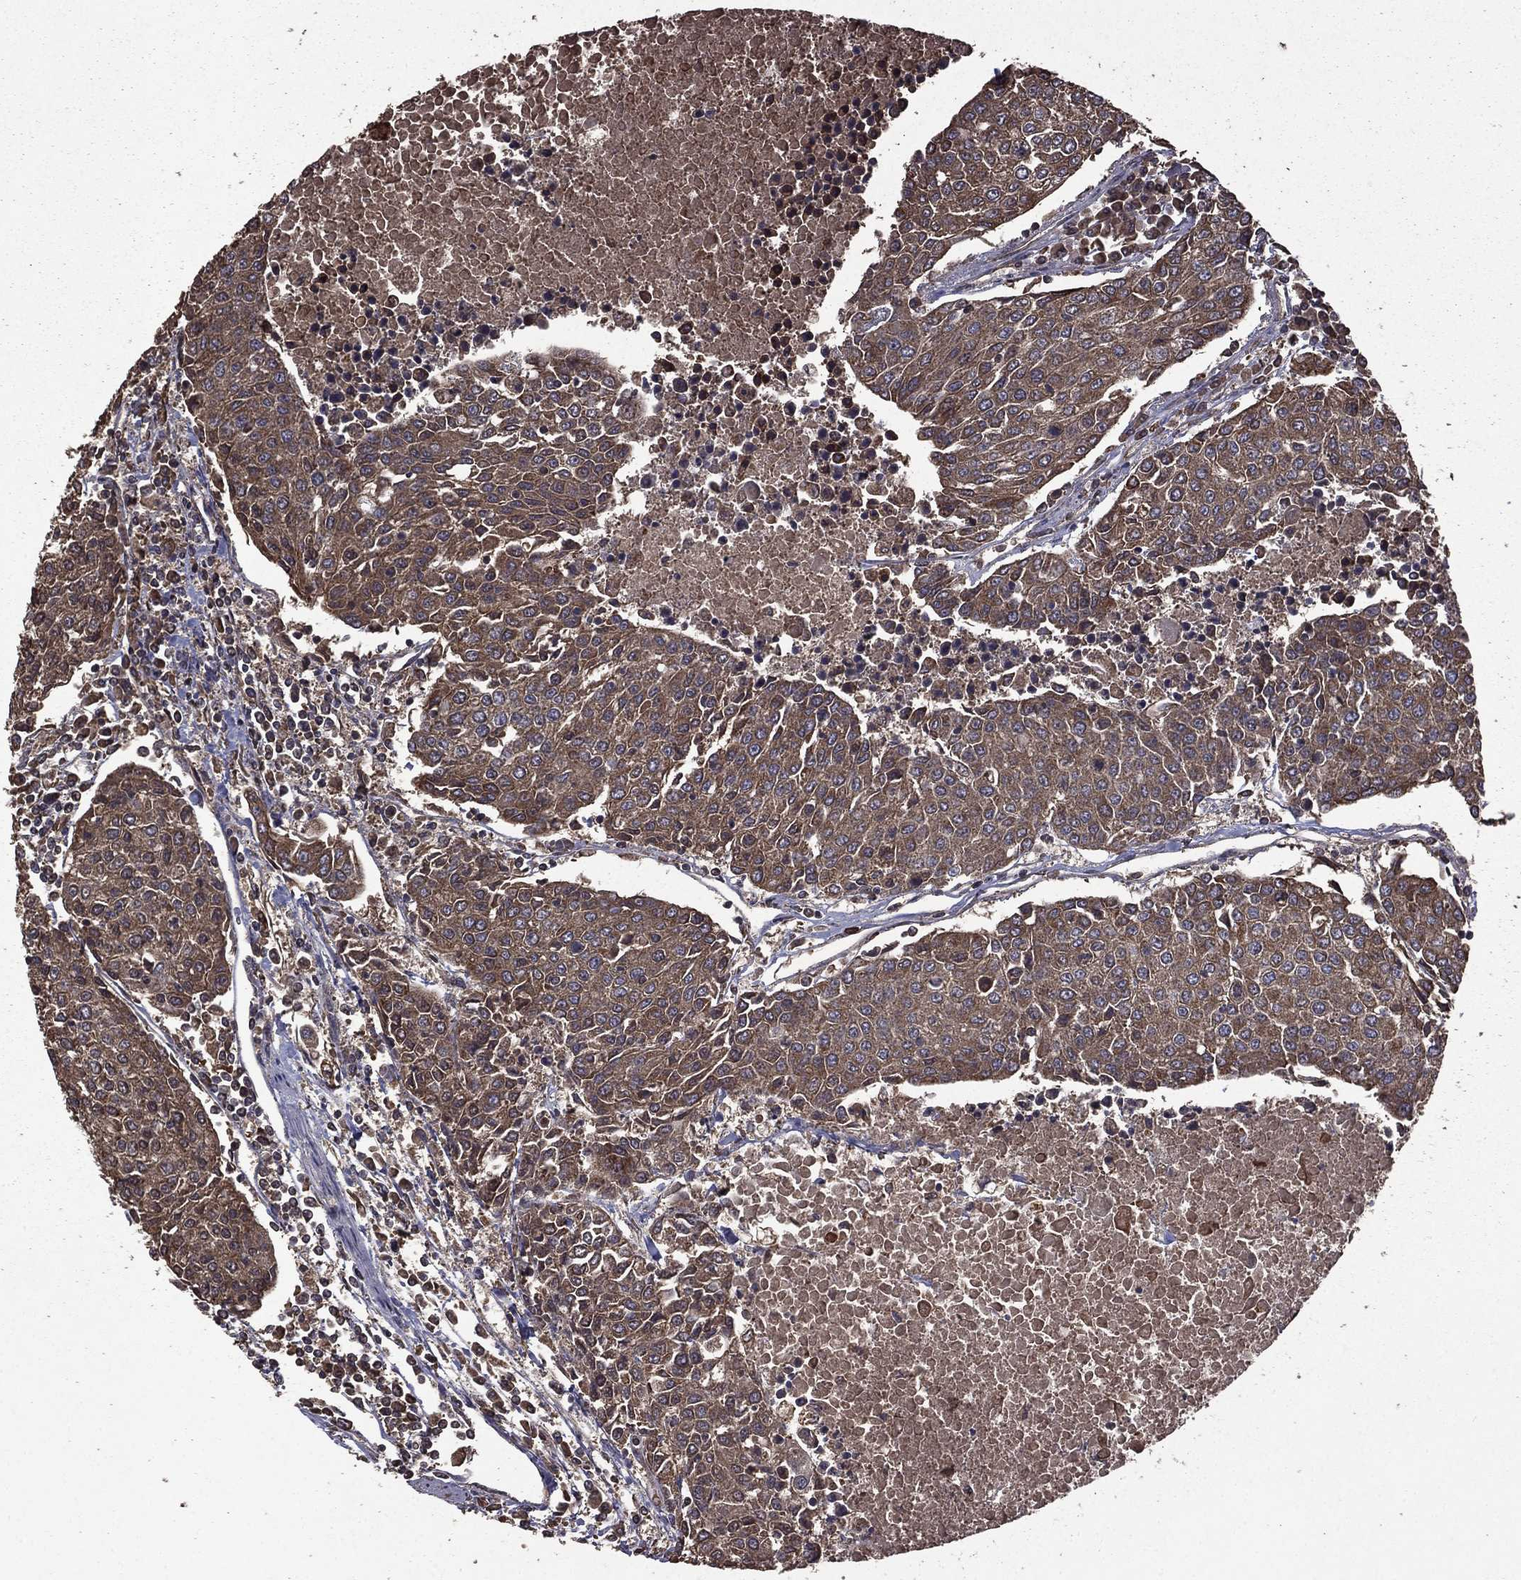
{"staining": {"intensity": "weak", "quantity": "25%-75%", "location": "cytoplasmic/membranous"}, "tissue": "urothelial cancer", "cell_type": "Tumor cells", "image_type": "cancer", "snomed": [{"axis": "morphology", "description": "Urothelial carcinoma, High grade"}, {"axis": "topography", "description": "Urinary bladder"}], "caption": "This micrograph demonstrates immunohistochemistry (IHC) staining of urothelial carcinoma (high-grade), with low weak cytoplasmic/membranous expression in approximately 25%-75% of tumor cells.", "gene": "BIRC6", "patient": {"sex": "female", "age": 85}}